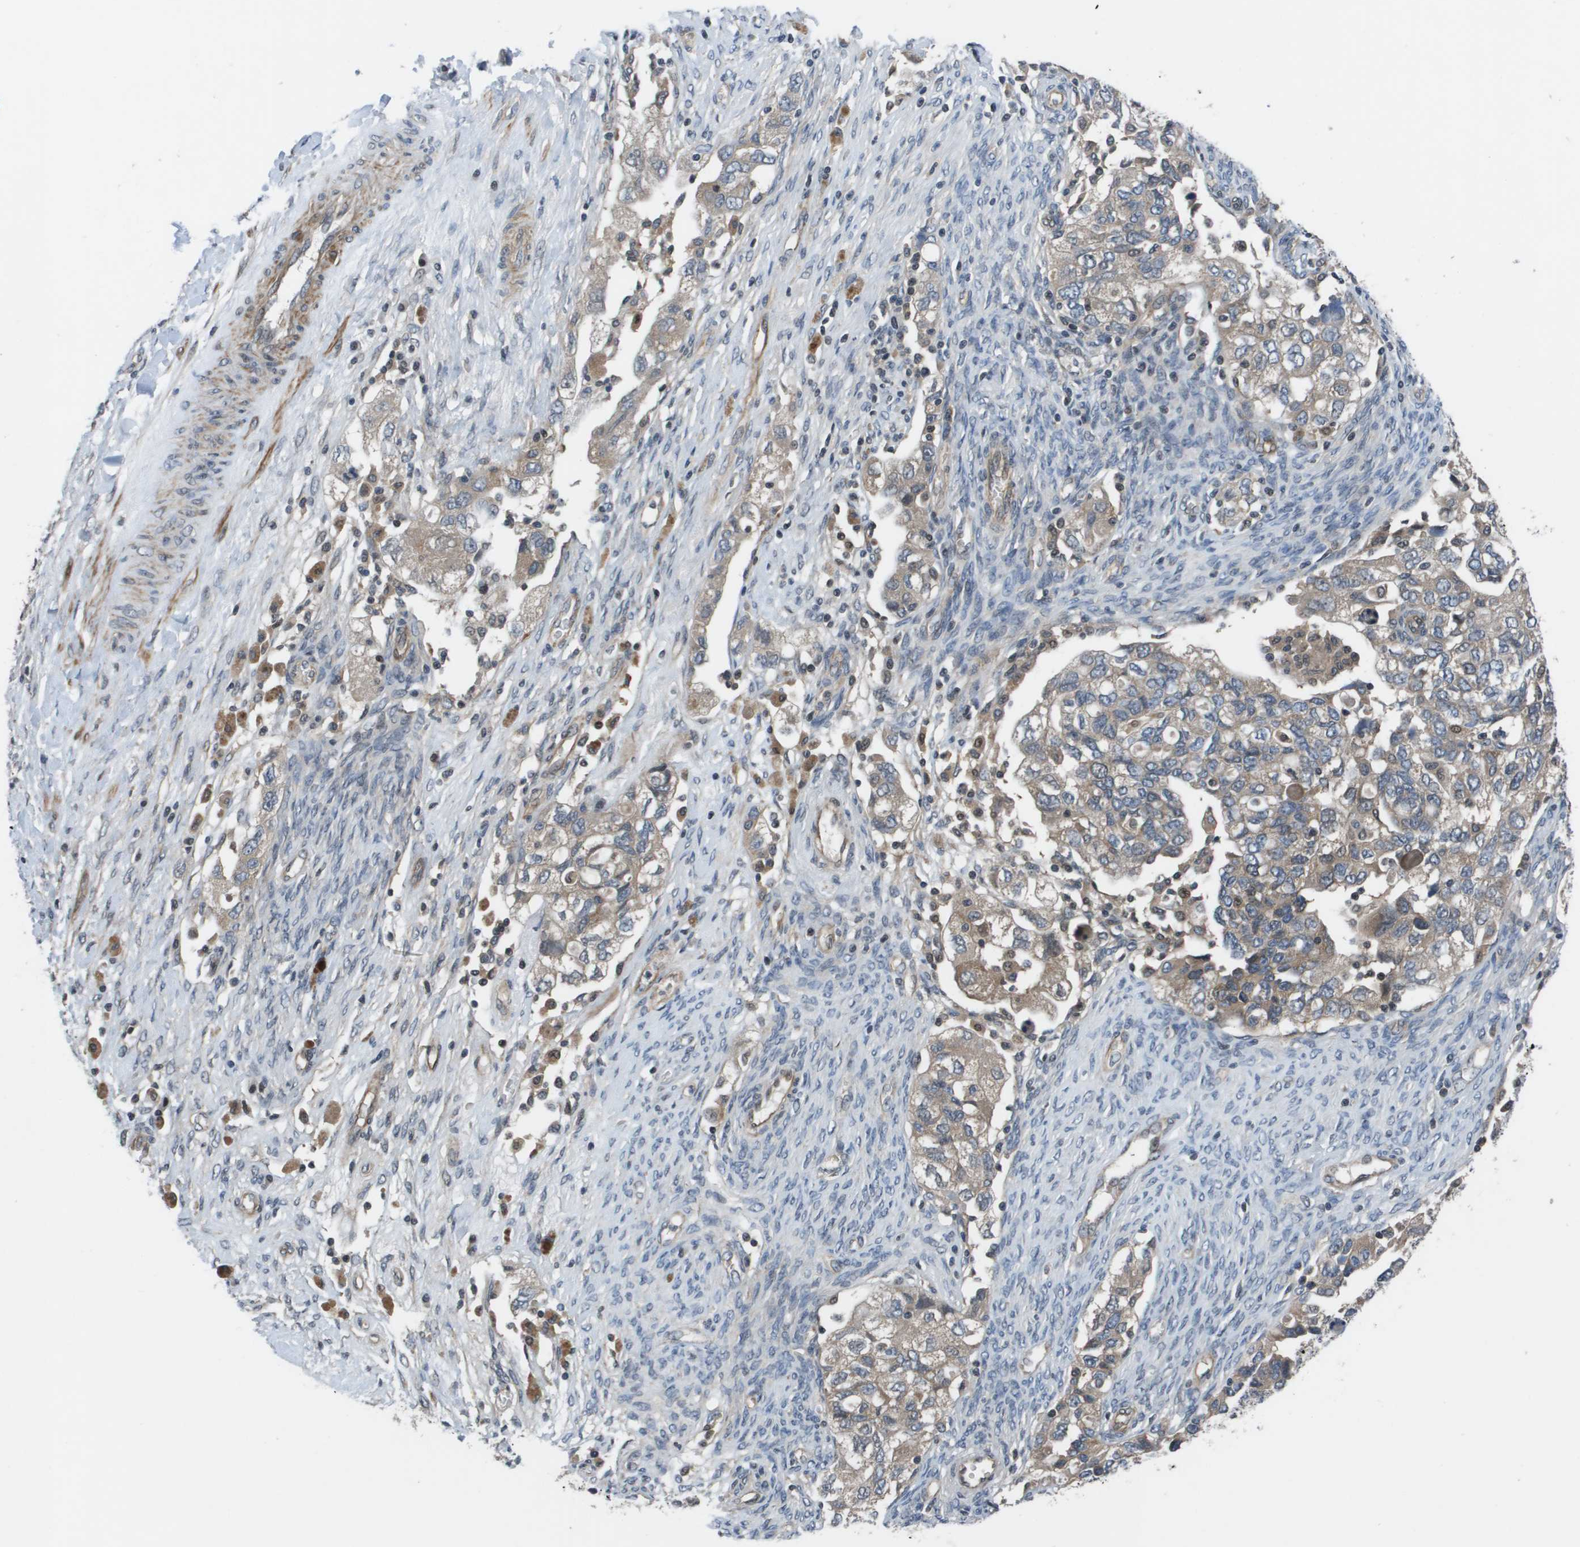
{"staining": {"intensity": "weak", "quantity": ">75%", "location": "cytoplasmic/membranous"}, "tissue": "ovarian cancer", "cell_type": "Tumor cells", "image_type": "cancer", "snomed": [{"axis": "morphology", "description": "Carcinoma, NOS"}, {"axis": "morphology", "description": "Cystadenocarcinoma, serous, NOS"}, {"axis": "topography", "description": "Ovary"}], "caption": "Human ovarian cancer stained for a protein (brown) reveals weak cytoplasmic/membranous positive staining in about >75% of tumor cells.", "gene": "ENPP5", "patient": {"sex": "female", "age": 69}}